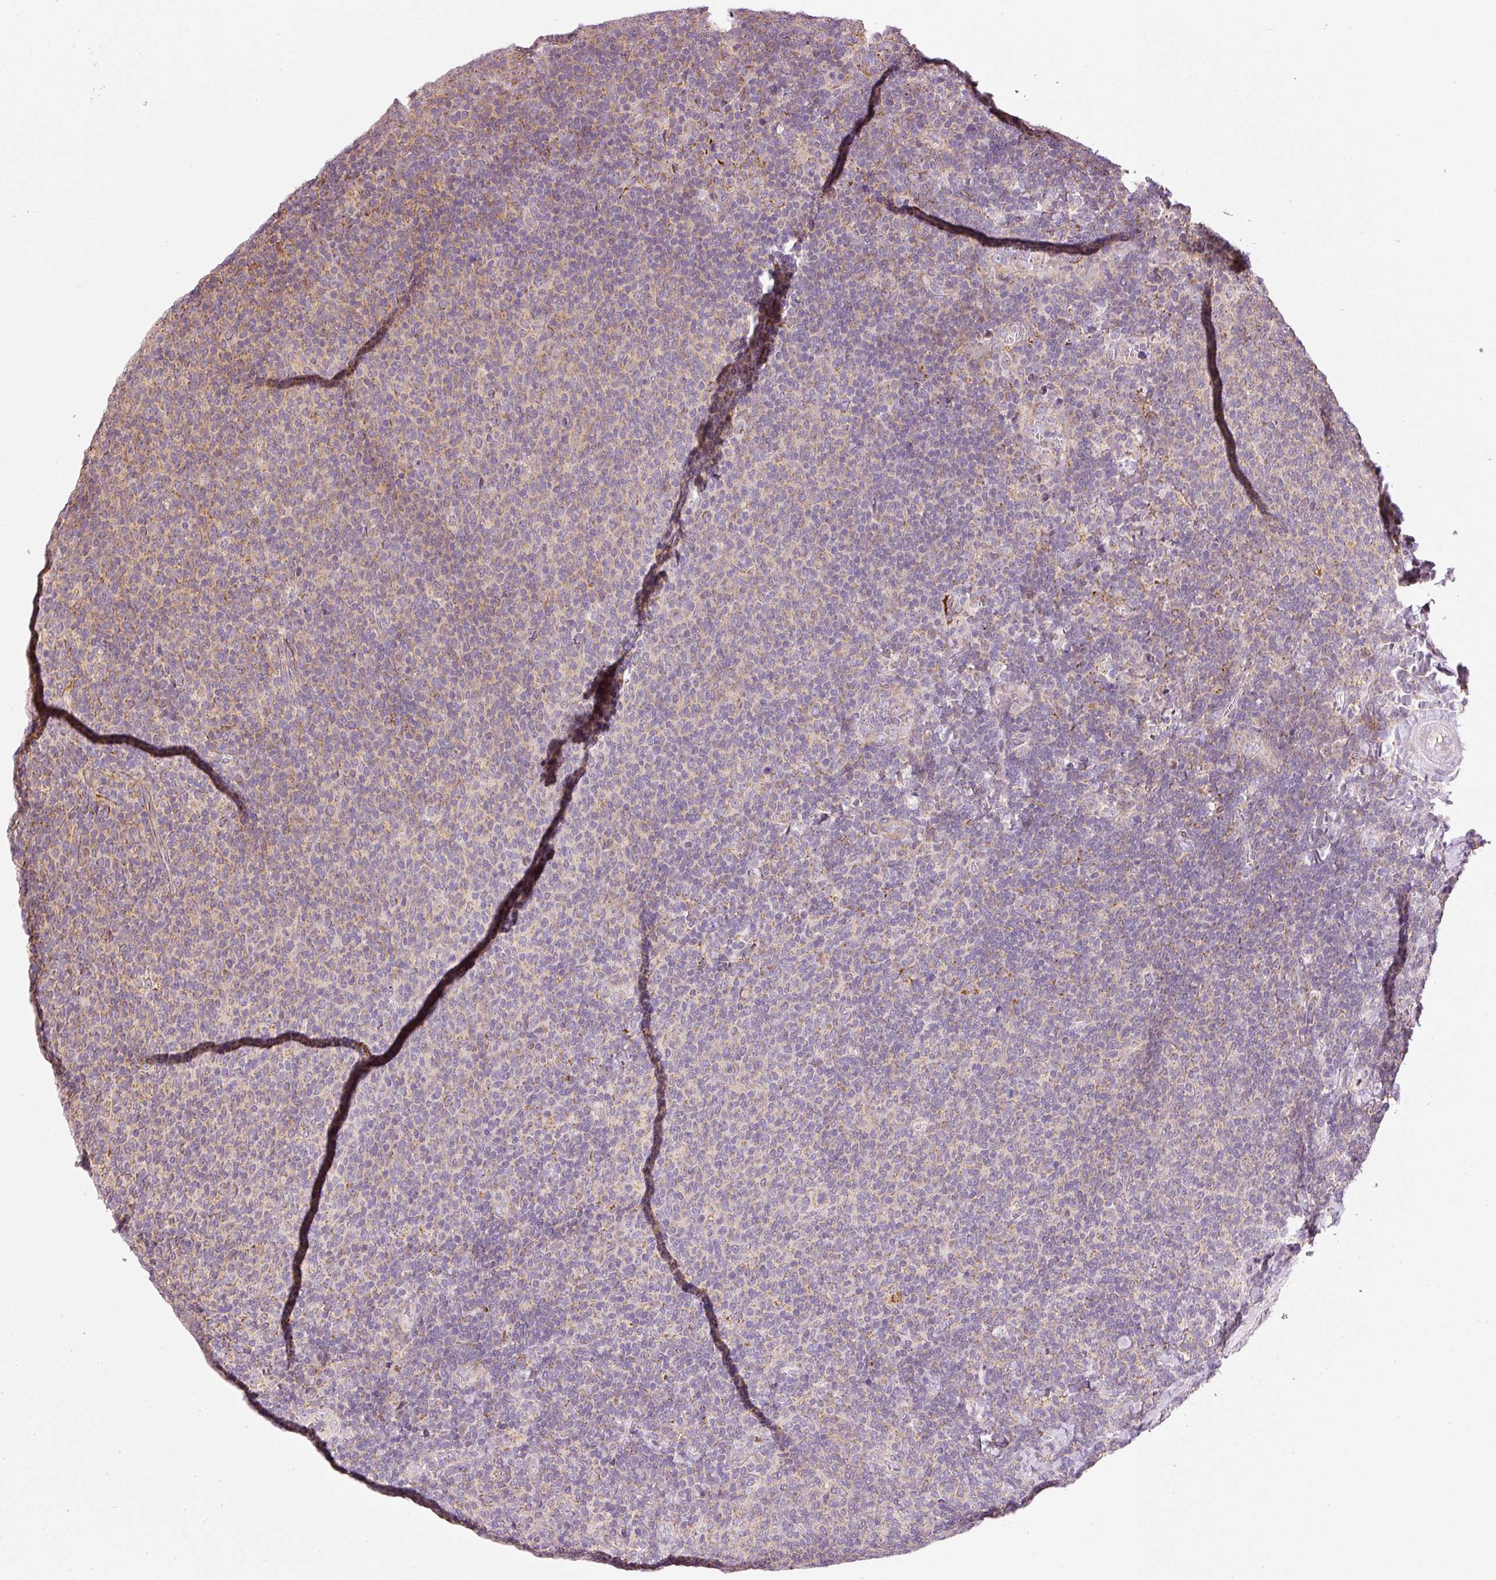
{"staining": {"intensity": "weak", "quantity": "<25%", "location": "cytoplasmic/membranous"}, "tissue": "lymphoma", "cell_type": "Tumor cells", "image_type": "cancer", "snomed": [{"axis": "morphology", "description": "Malignant lymphoma, non-Hodgkin's type, Low grade"}, {"axis": "topography", "description": "Lymph node"}], "caption": "This is an IHC image of low-grade malignant lymphoma, non-Hodgkin's type. There is no expression in tumor cells.", "gene": "MTHFD1L", "patient": {"sex": "male", "age": 52}}